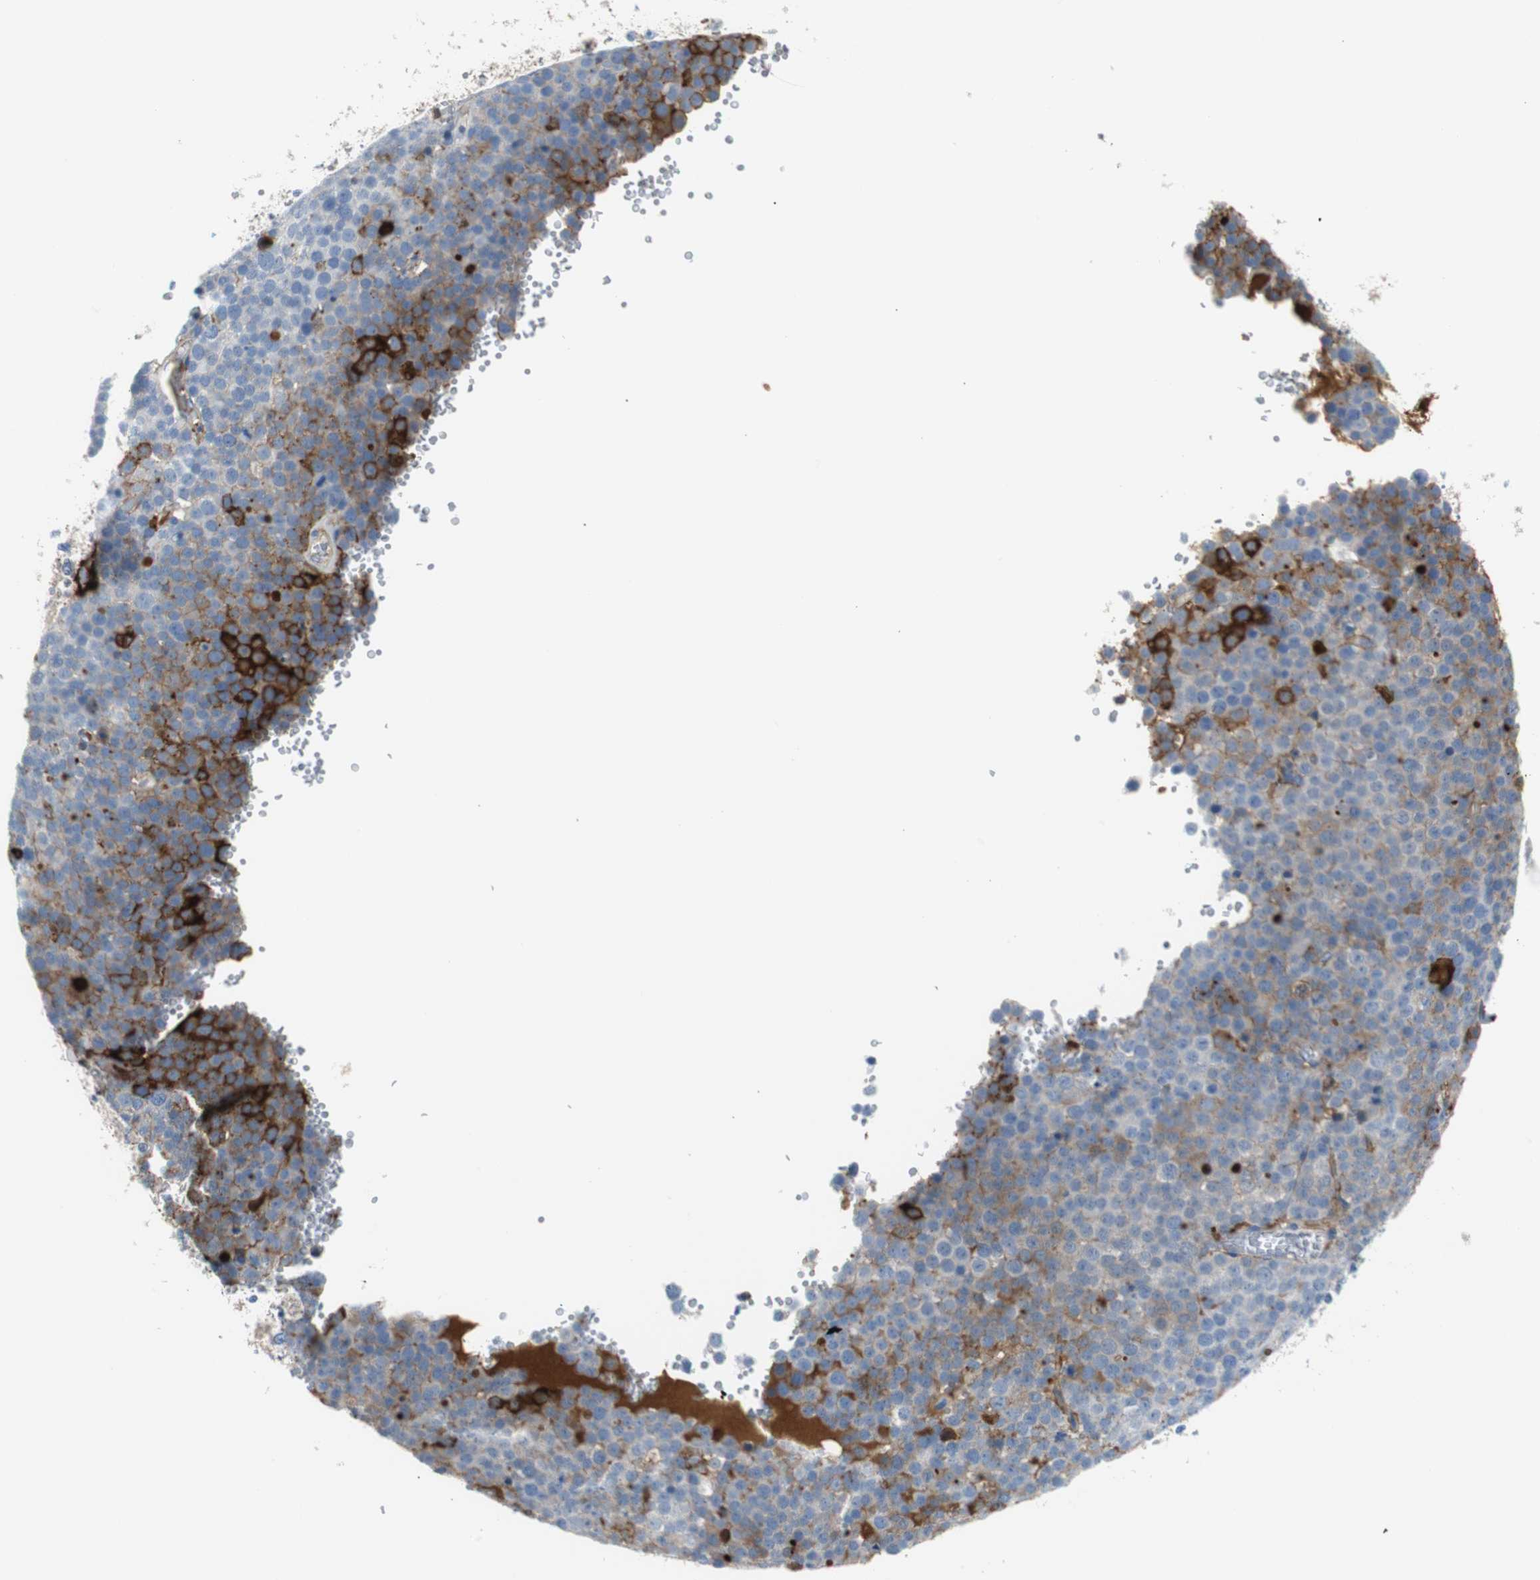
{"staining": {"intensity": "strong", "quantity": "<25%", "location": "cytoplasmic/membranous"}, "tissue": "testis cancer", "cell_type": "Tumor cells", "image_type": "cancer", "snomed": [{"axis": "morphology", "description": "Seminoma, NOS"}, {"axis": "topography", "description": "Testis"}], "caption": "There is medium levels of strong cytoplasmic/membranous expression in tumor cells of seminoma (testis), as demonstrated by immunohistochemical staining (brown color).", "gene": "APCS", "patient": {"sex": "male", "age": 71}}